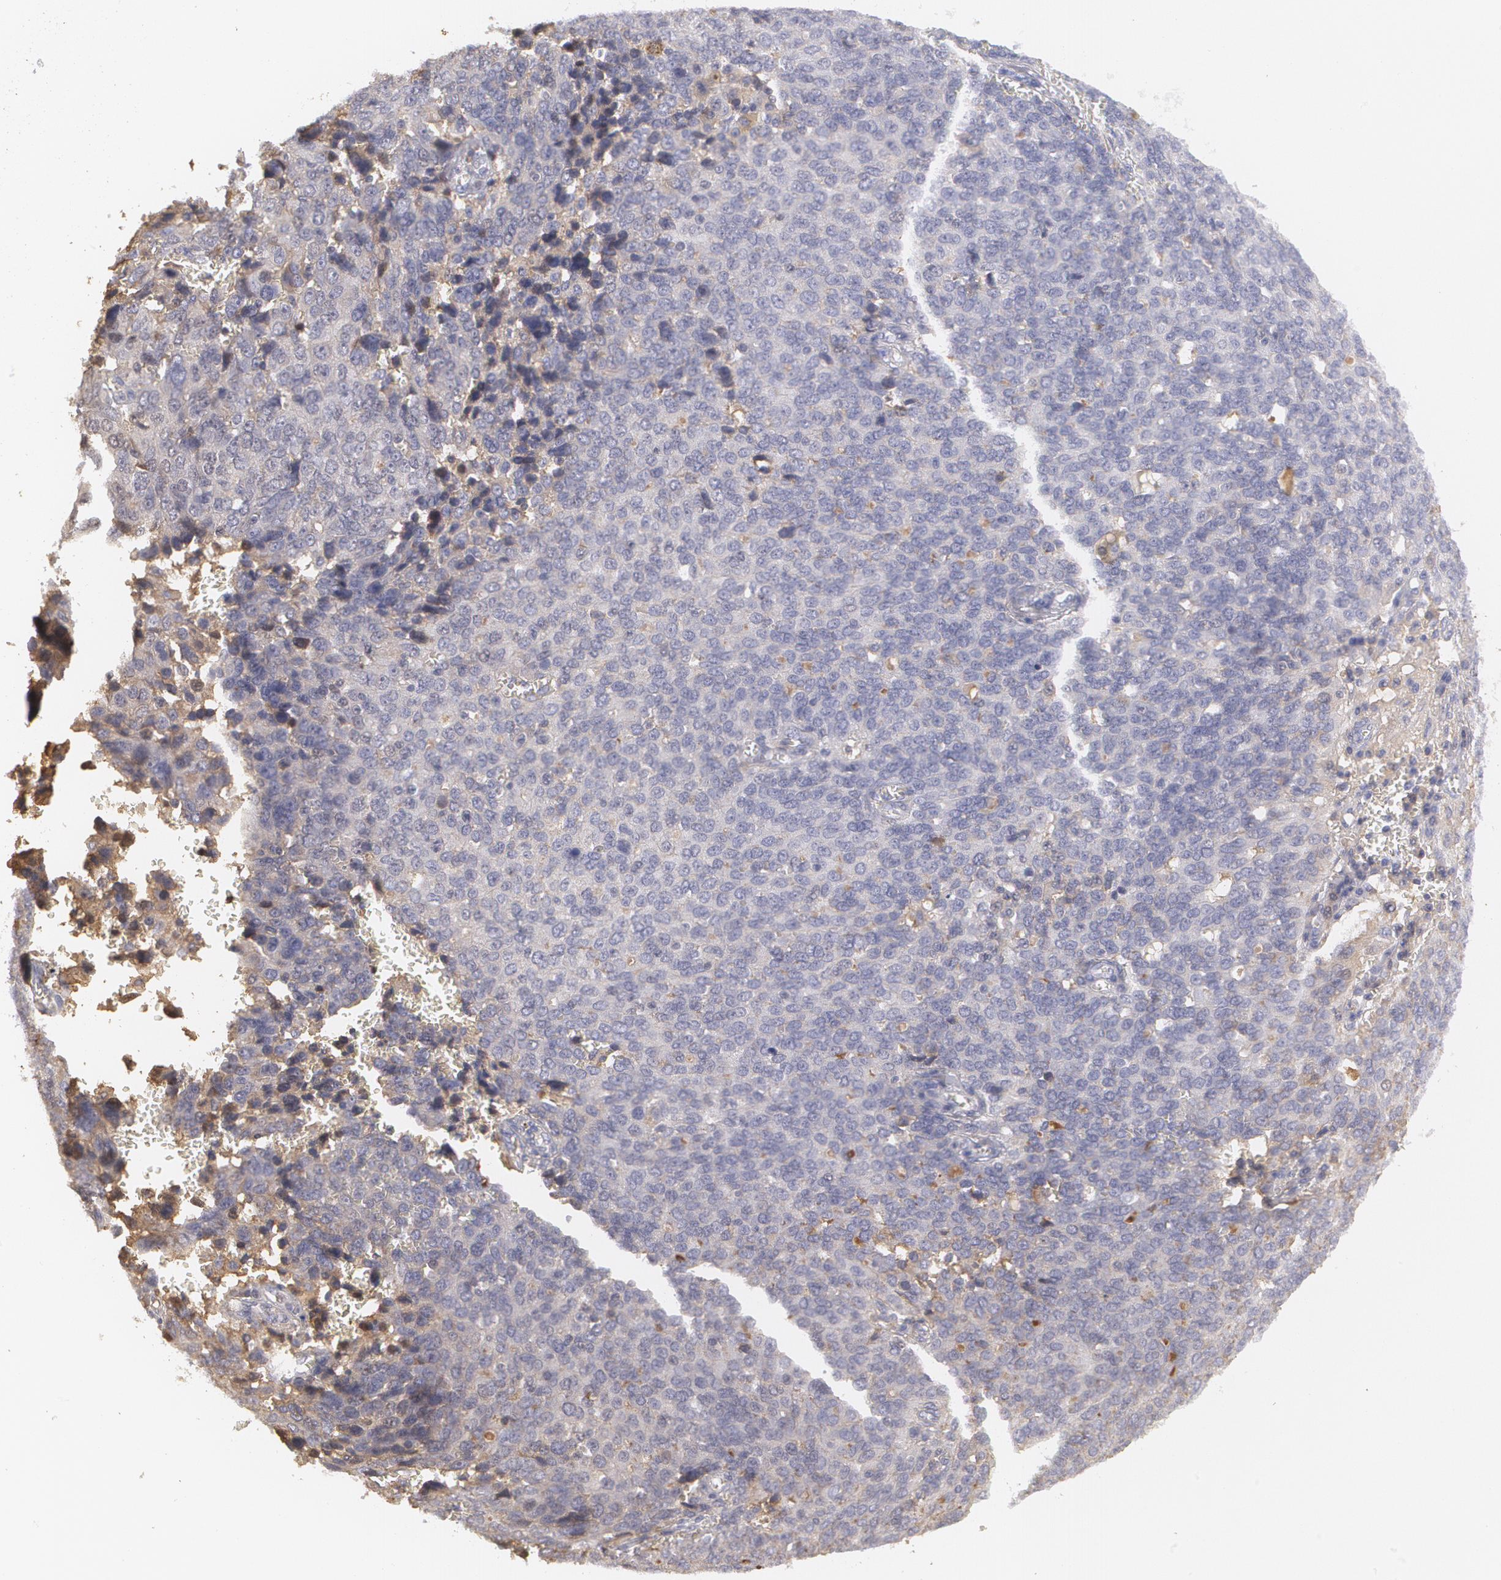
{"staining": {"intensity": "negative", "quantity": "none", "location": "none"}, "tissue": "ovarian cancer", "cell_type": "Tumor cells", "image_type": "cancer", "snomed": [{"axis": "morphology", "description": "Carcinoma, endometroid"}, {"axis": "topography", "description": "Ovary"}], "caption": "High magnification brightfield microscopy of ovarian cancer stained with DAB (brown) and counterstained with hematoxylin (blue): tumor cells show no significant staining.", "gene": "SERPINA1", "patient": {"sex": "female", "age": 75}}